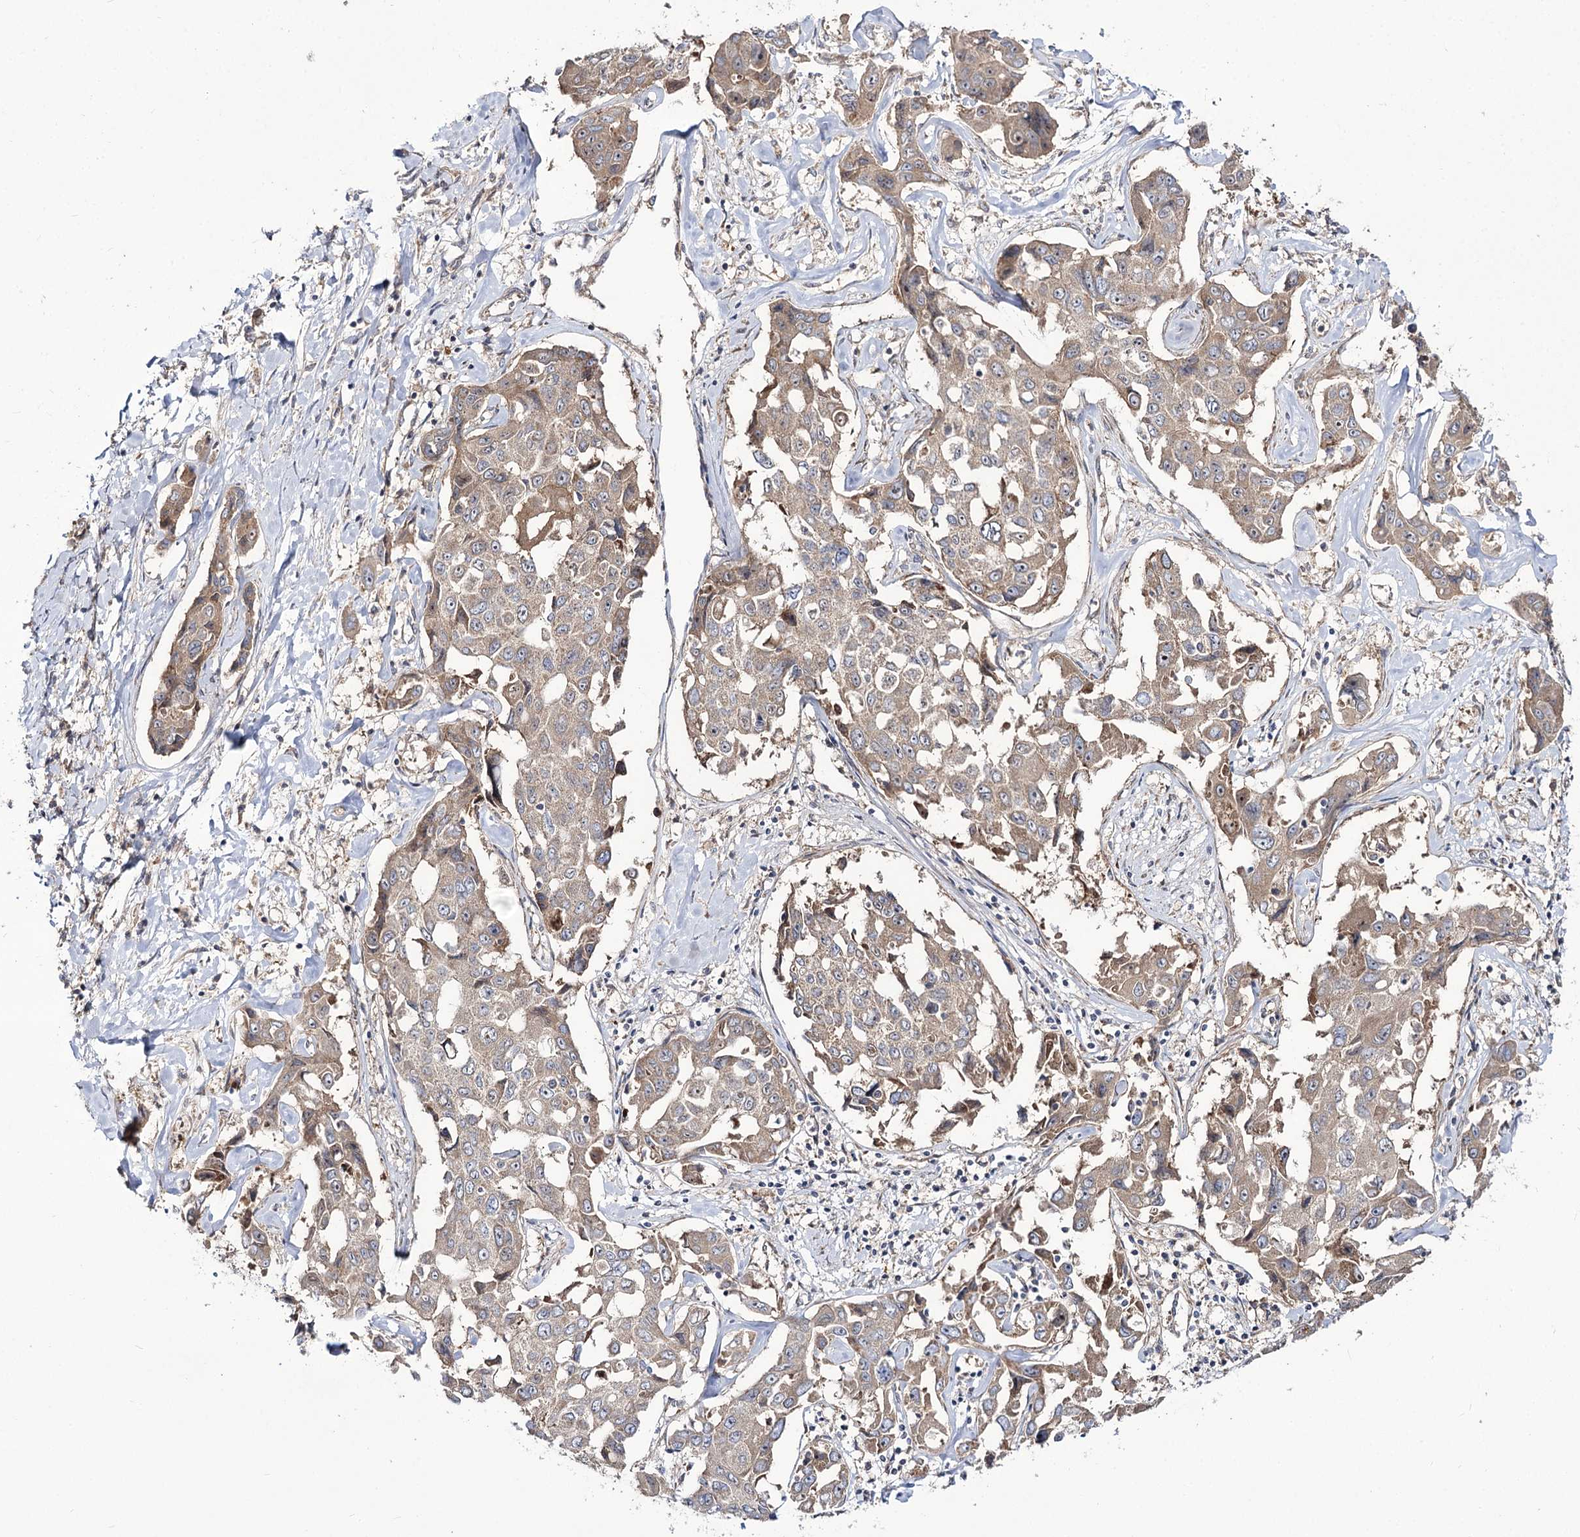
{"staining": {"intensity": "moderate", "quantity": ">75%", "location": "cytoplasmic/membranous"}, "tissue": "liver cancer", "cell_type": "Tumor cells", "image_type": "cancer", "snomed": [{"axis": "morphology", "description": "Cholangiocarcinoma"}, {"axis": "topography", "description": "Liver"}], "caption": "Liver cancer stained with DAB IHC exhibits medium levels of moderate cytoplasmic/membranous expression in approximately >75% of tumor cells.", "gene": "C11orf80", "patient": {"sex": "male", "age": 59}}